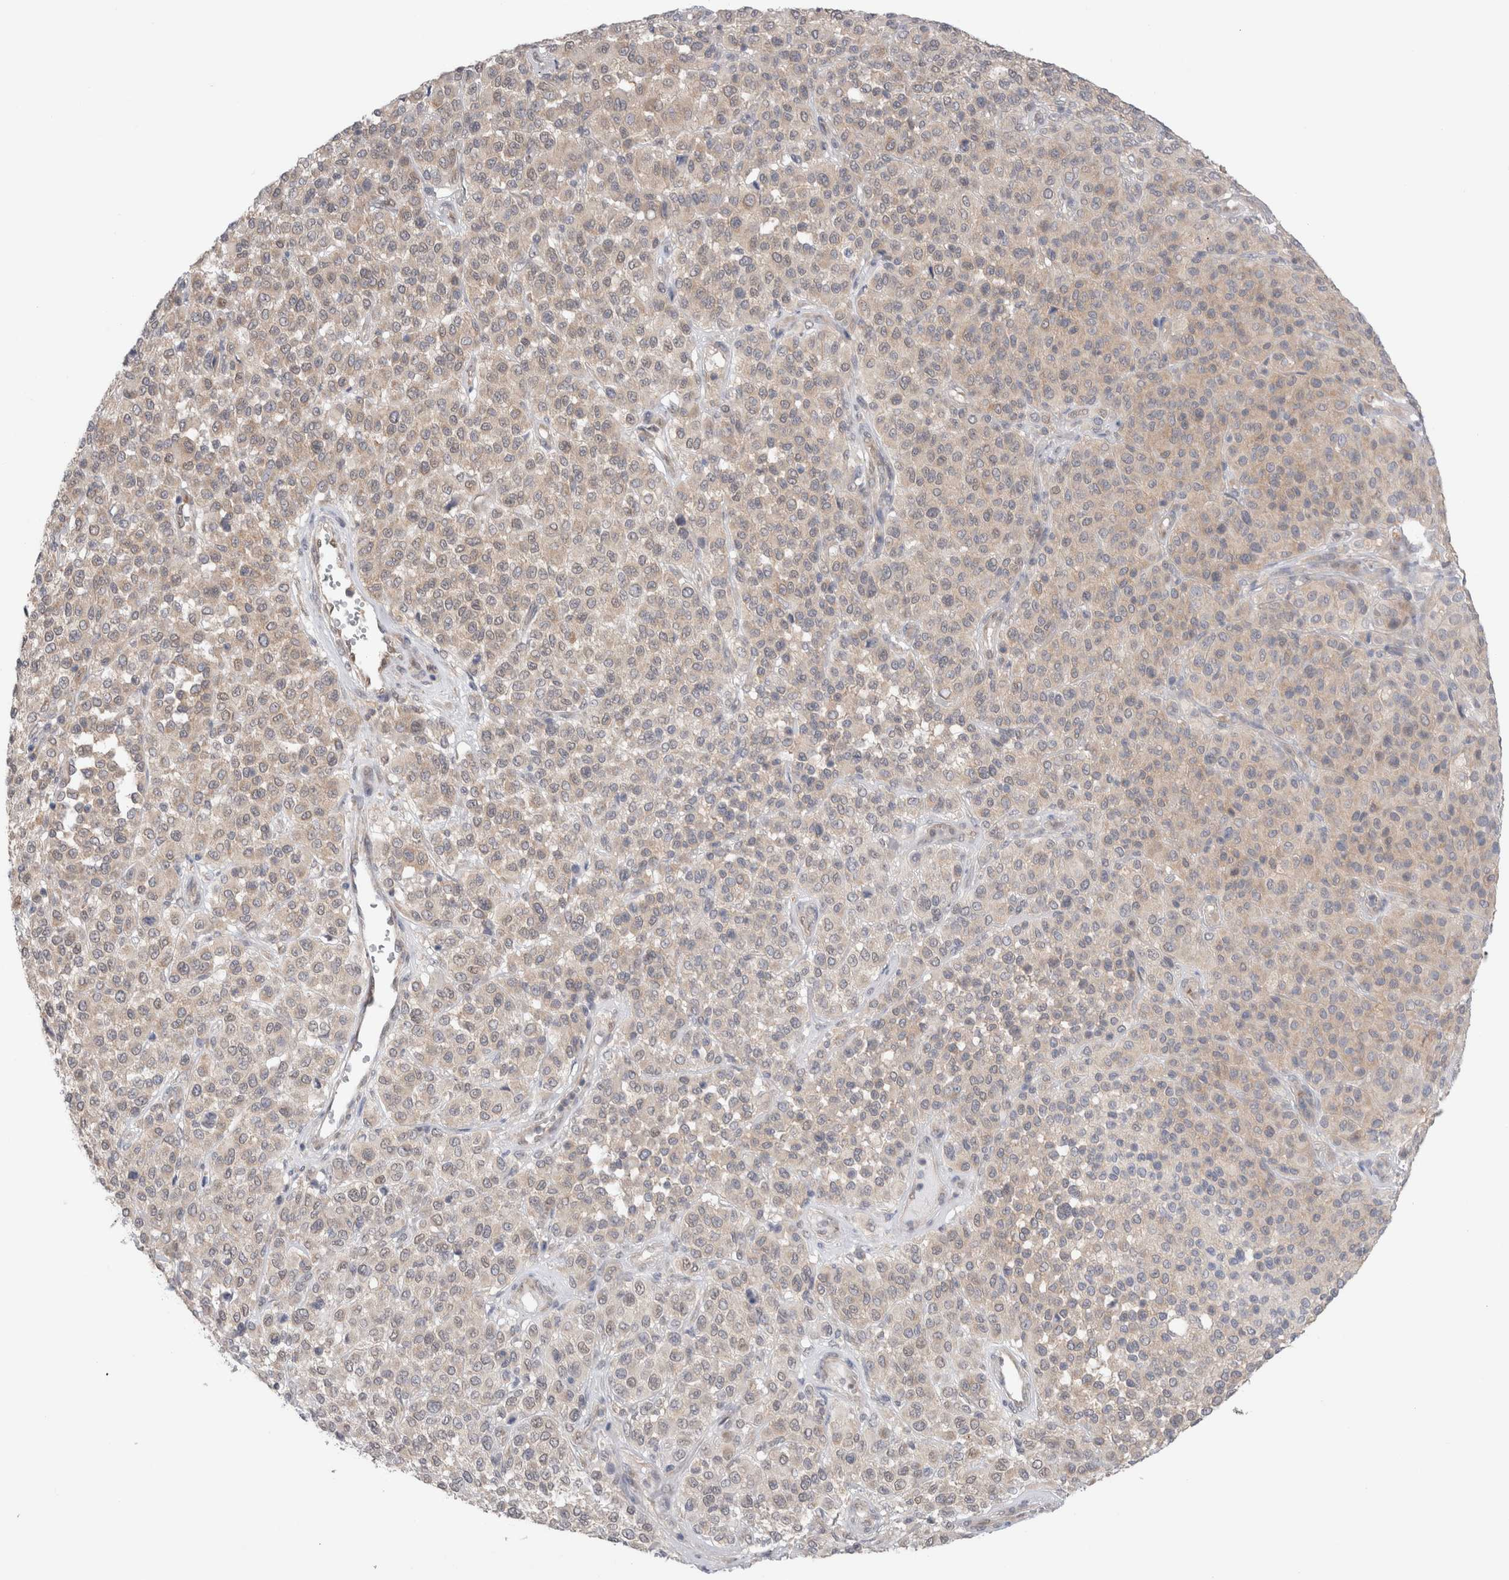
{"staining": {"intensity": "weak", "quantity": "25%-75%", "location": "cytoplasmic/membranous"}, "tissue": "melanoma", "cell_type": "Tumor cells", "image_type": "cancer", "snomed": [{"axis": "morphology", "description": "Malignant melanoma, Metastatic site"}, {"axis": "topography", "description": "Pancreas"}], "caption": "DAB immunohistochemical staining of human malignant melanoma (metastatic site) shows weak cytoplasmic/membranous protein expression in about 25%-75% of tumor cells.", "gene": "NDOR1", "patient": {"sex": "female", "age": 30}}